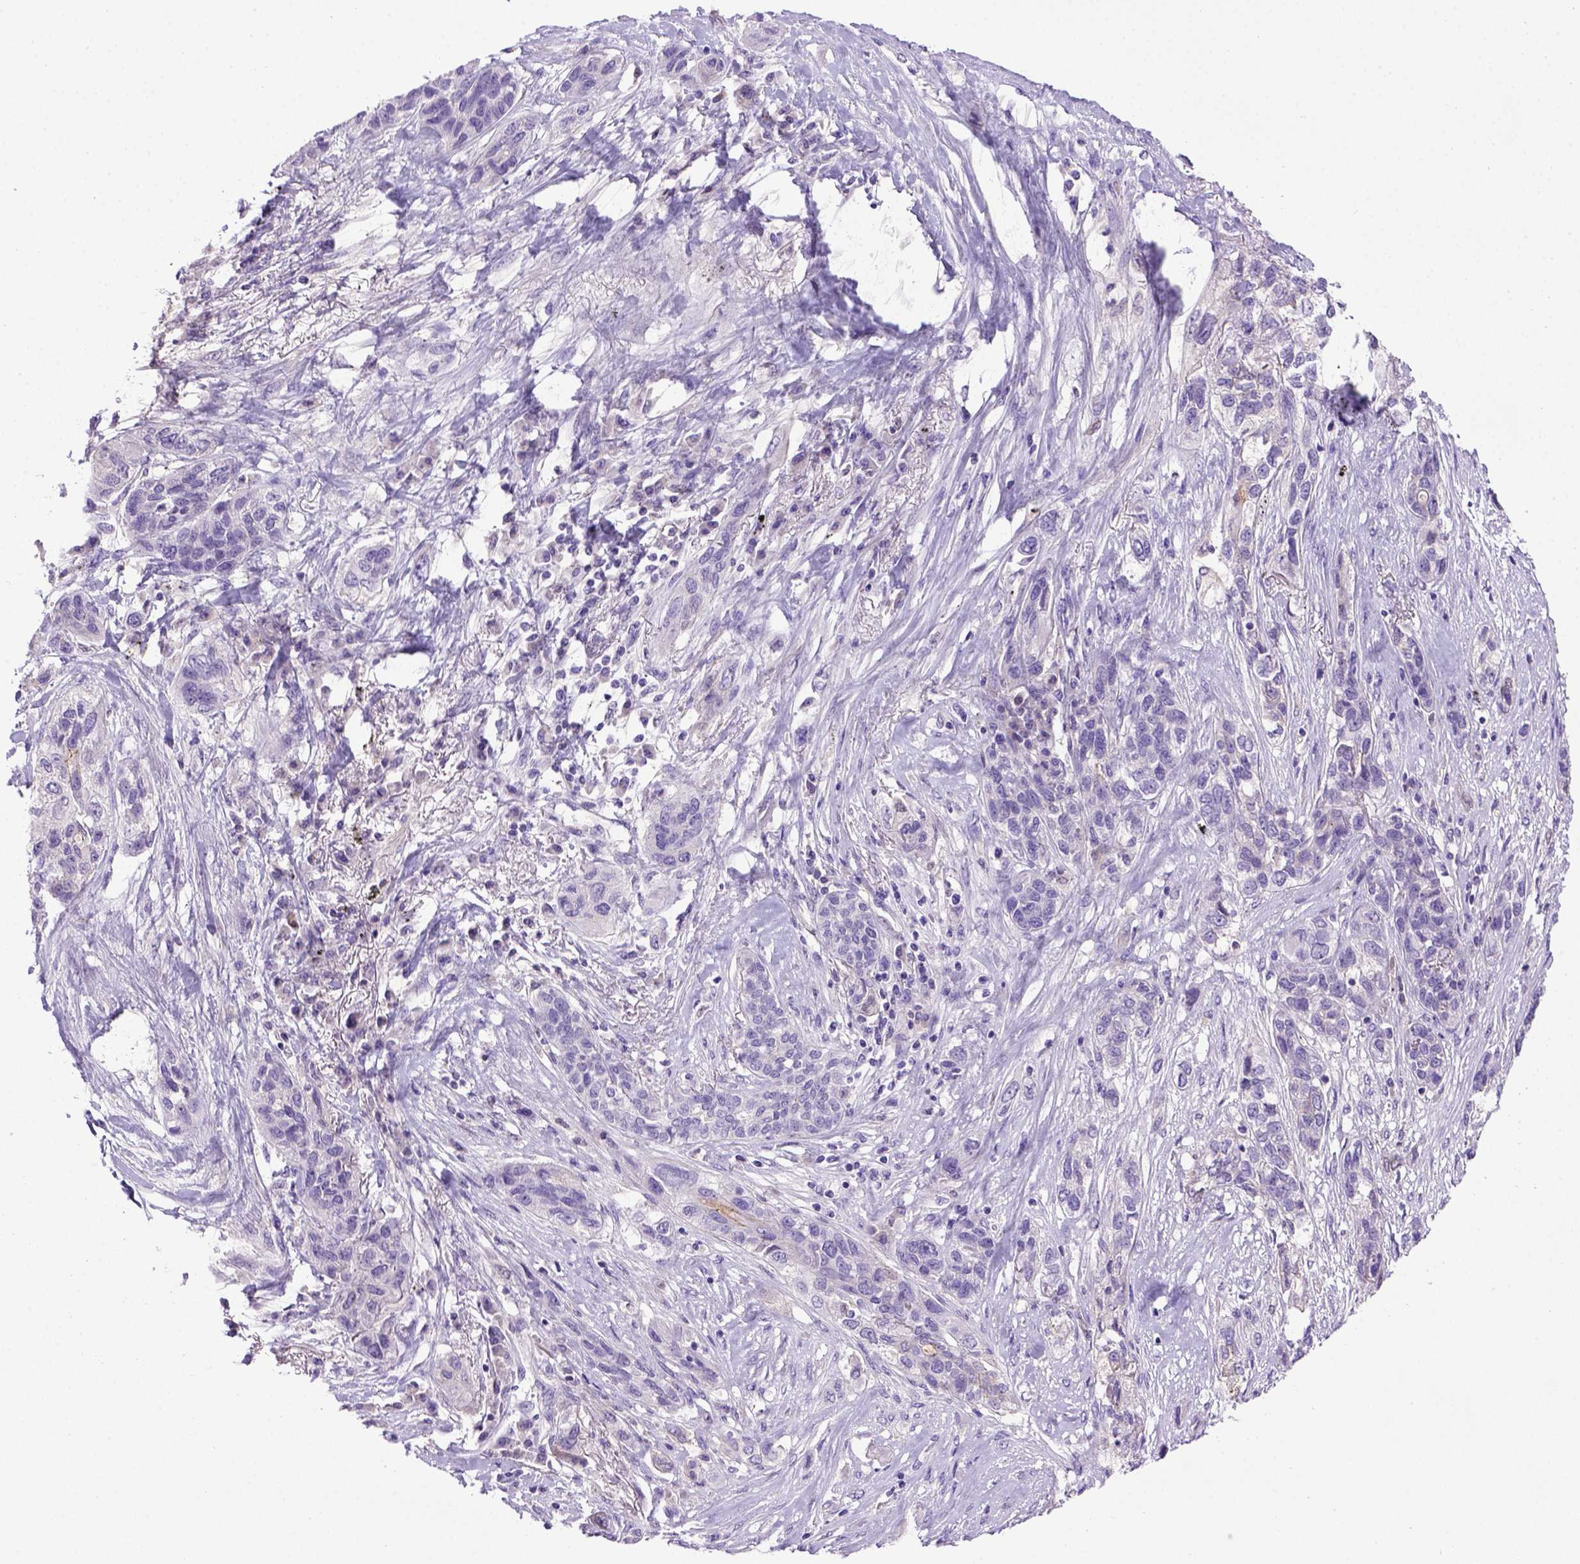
{"staining": {"intensity": "negative", "quantity": "none", "location": "none"}, "tissue": "lung cancer", "cell_type": "Tumor cells", "image_type": "cancer", "snomed": [{"axis": "morphology", "description": "Squamous cell carcinoma, NOS"}, {"axis": "topography", "description": "Lung"}], "caption": "Immunohistochemical staining of human lung cancer exhibits no significant expression in tumor cells.", "gene": "CDH1", "patient": {"sex": "female", "age": 70}}